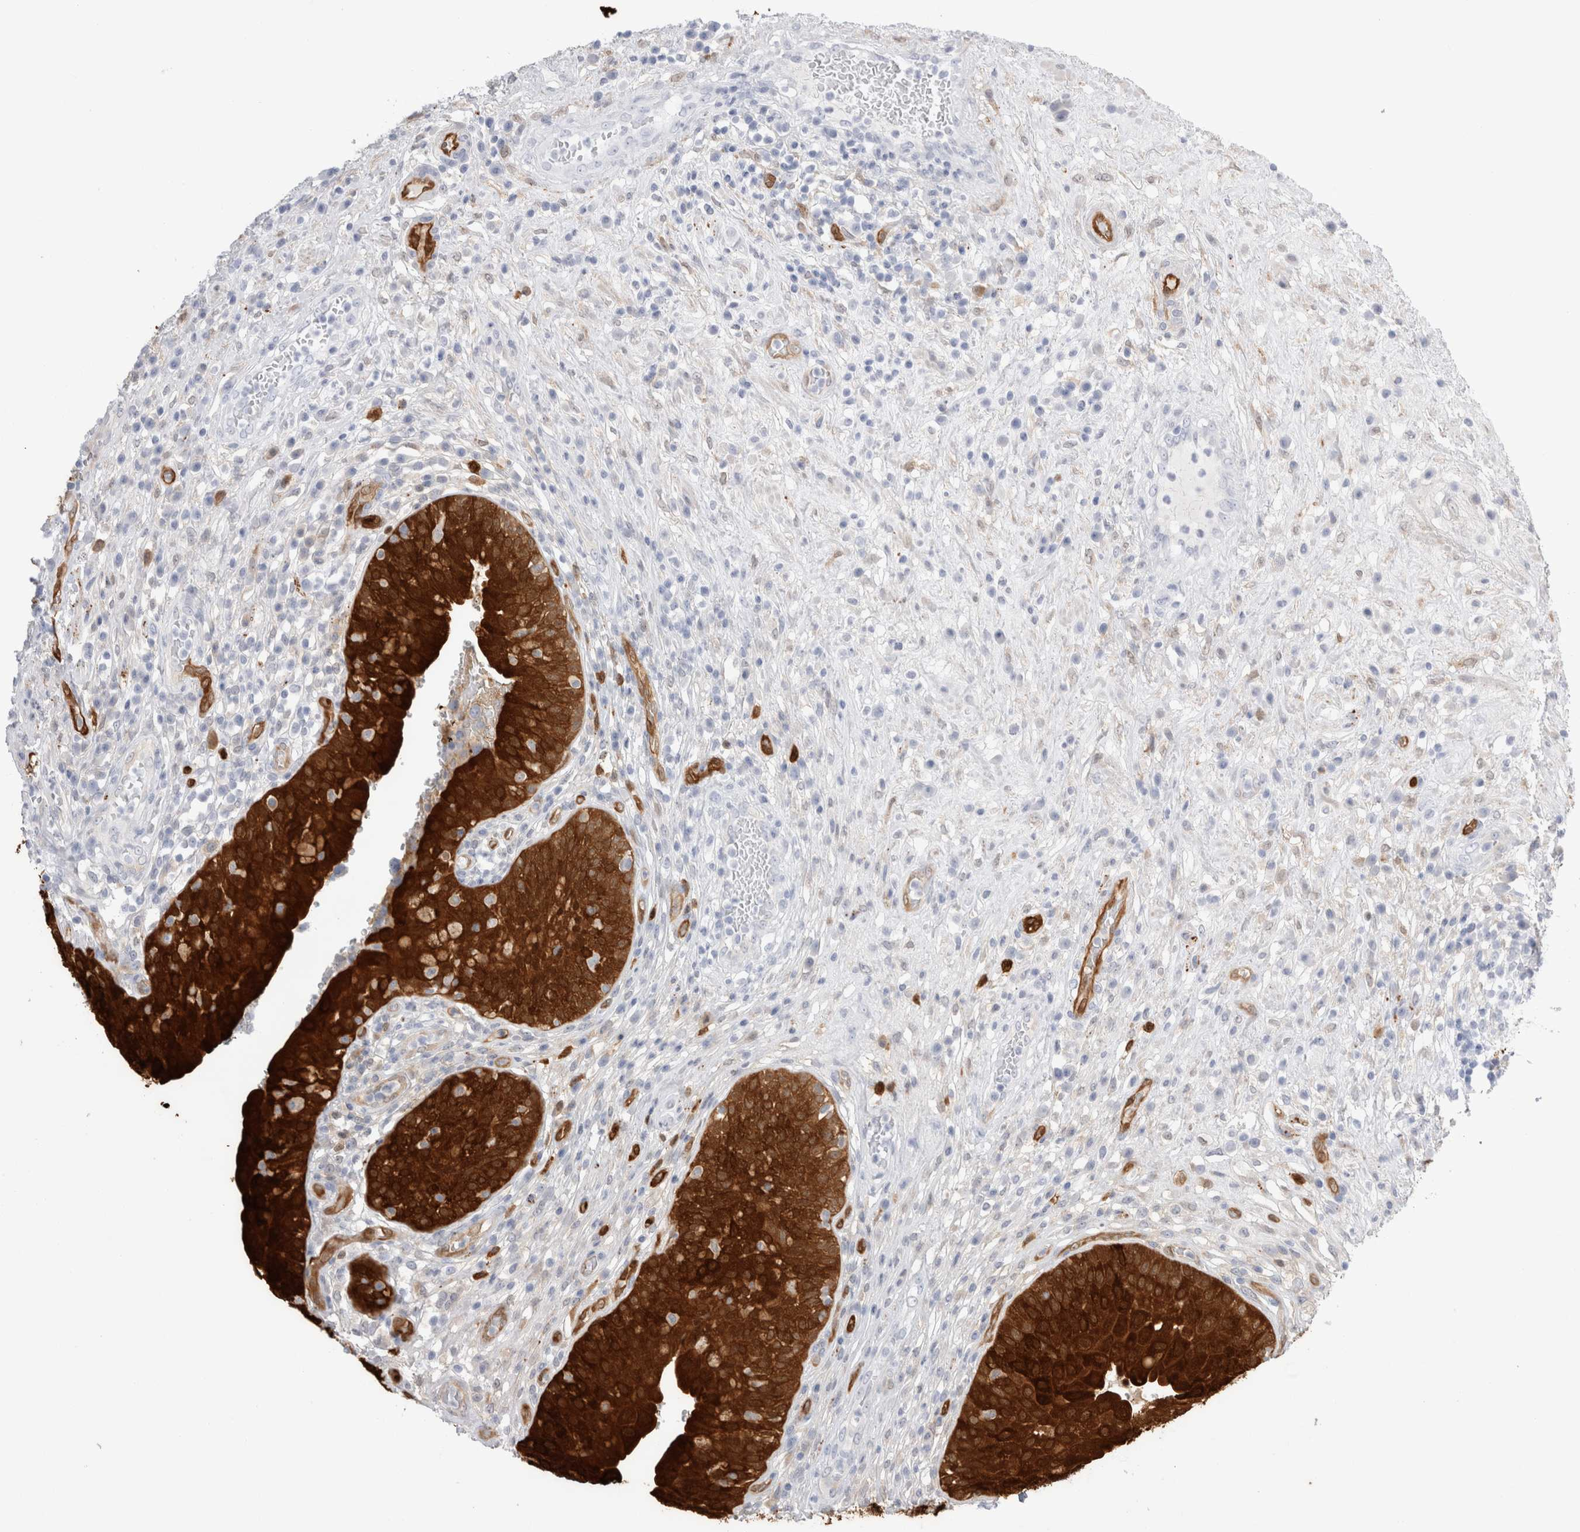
{"staining": {"intensity": "strong", "quantity": ">75%", "location": "cytoplasmic/membranous"}, "tissue": "urinary bladder", "cell_type": "Urothelial cells", "image_type": "normal", "snomed": [{"axis": "morphology", "description": "Normal tissue, NOS"}, {"axis": "topography", "description": "Urinary bladder"}], "caption": "Protein expression analysis of normal human urinary bladder reveals strong cytoplasmic/membranous expression in approximately >75% of urothelial cells. Using DAB (brown) and hematoxylin (blue) stains, captured at high magnification using brightfield microscopy.", "gene": "NAPEPLD", "patient": {"sex": "female", "age": 62}}